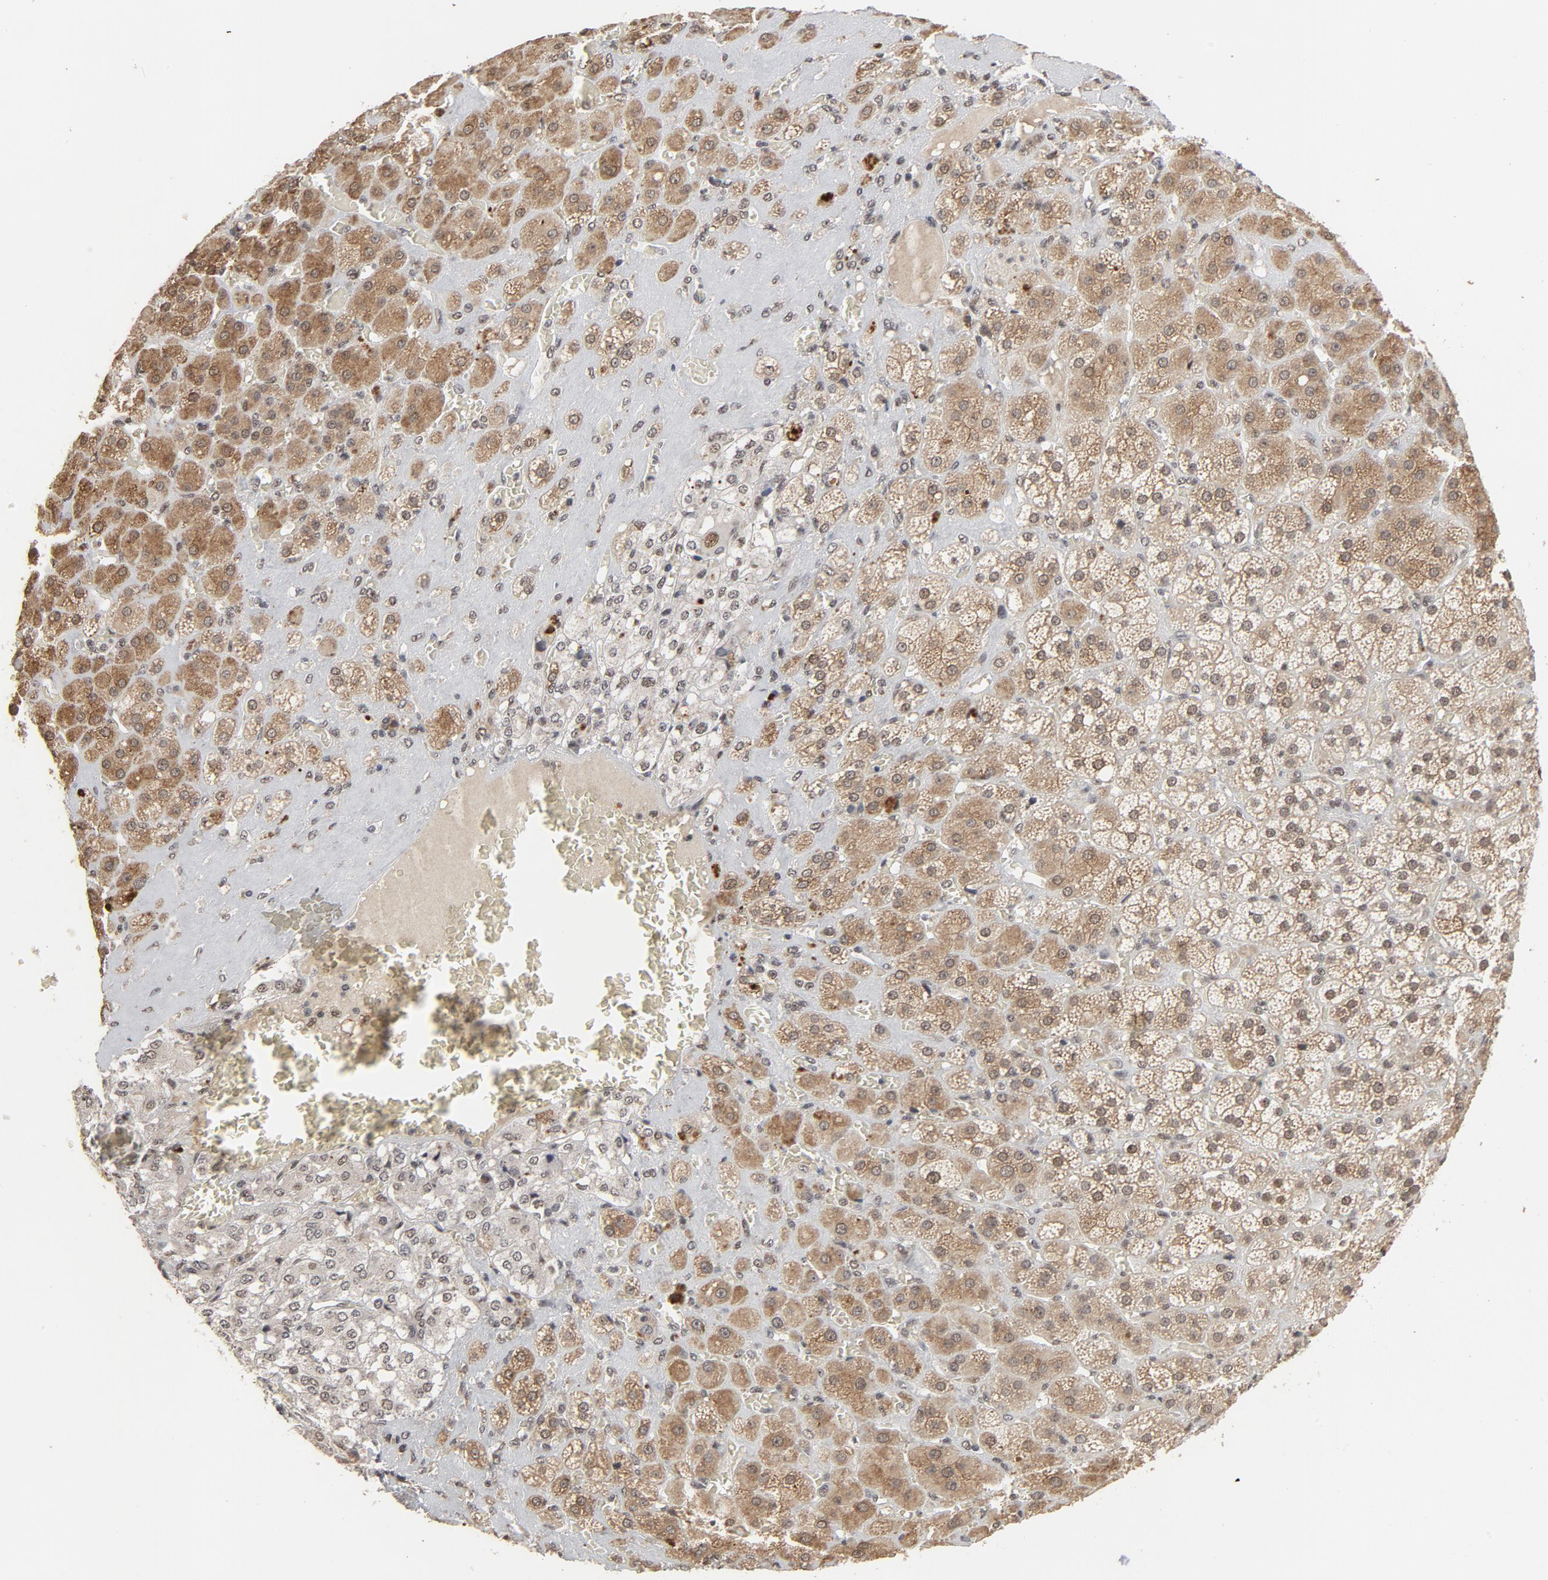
{"staining": {"intensity": "strong", "quantity": ">75%", "location": "cytoplasmic/membranous,nuclear"}, "tissue": "adrenal gland", "cell_type": "Glandular cells", "image_type": "normal", "snomed": [{"axis": "morphology", "description": "Normal tissue, NOS"}, {"axis": "topography", "description": "Adrenal gland"}], "caption": "DAB immunohistochemical staining of normal human adrenal gland demonstrates strong cytoplasmic/membranous,nuclear protein positivity in about >75% of glandular cells.", "gene": "MRE11", "patient": {"sex": "female", "age": 71}}